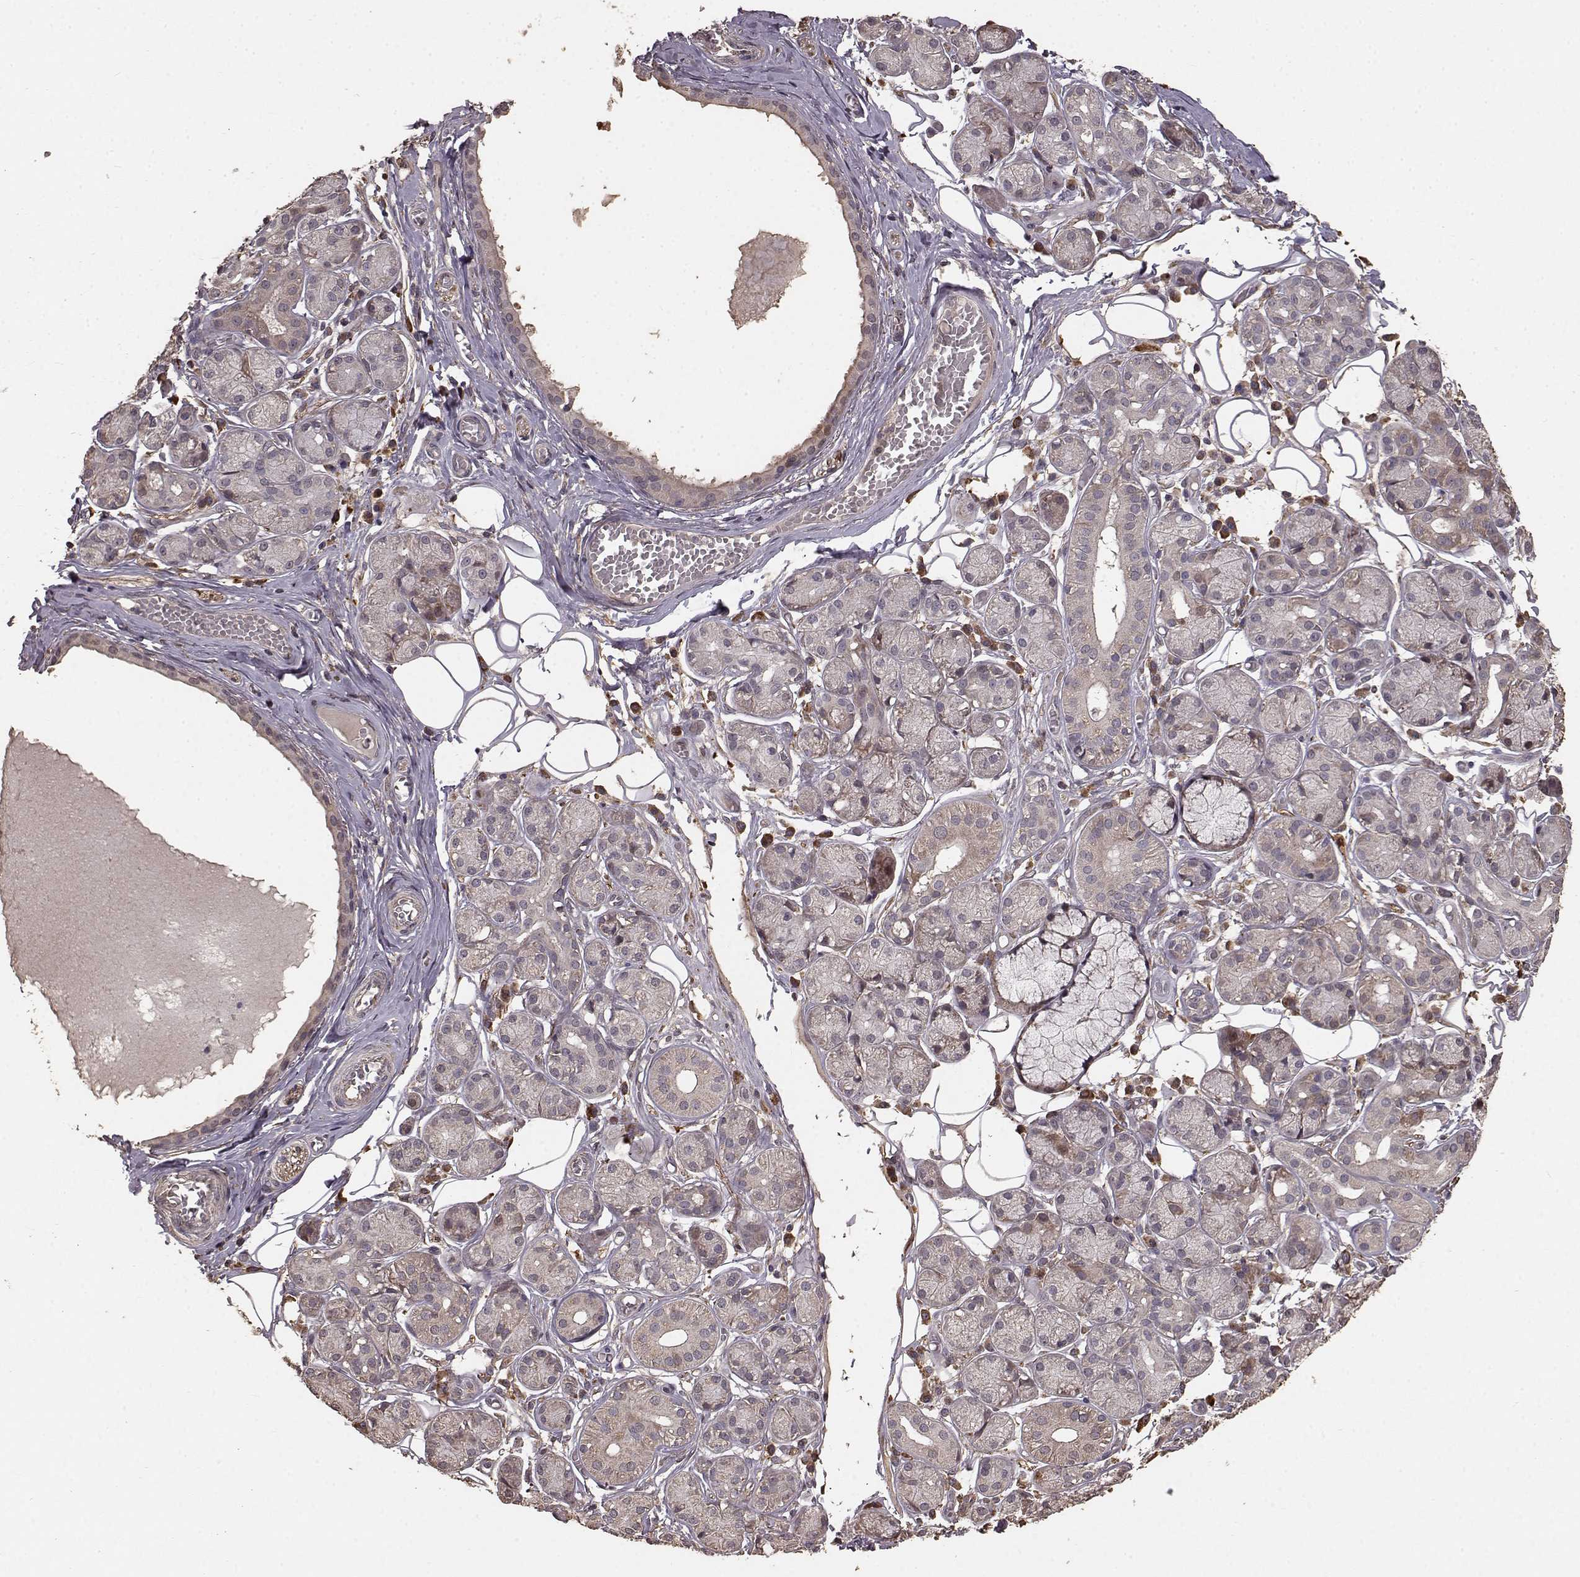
{"staining": {"intensity": "weak", "quantity": ">75%", "location": "cytoplasmic/membranous"}, "tissue": "salivary gland", "cell_type": "Glandular cells", "image_type": "normal", "snomed": [{"axis": "morphology", "description": "Normal tissue, NOS"}, {"axis": "topography", "description": "Salivary gland"}, {"axis": "topography", "description": "Peripheral nerve tissue"}], "caption": "The histopathology image displays immunohistochemical staining of unremarkable salivary gland. There is weak cytoplasmic/membranous staining is seen in about >75% of glandular cells. Immunohistochemistry stains the protein in brown and the nuclei are stained blue.", "gene": "USP15", "patient": {"sex": "male", "age": 71}}